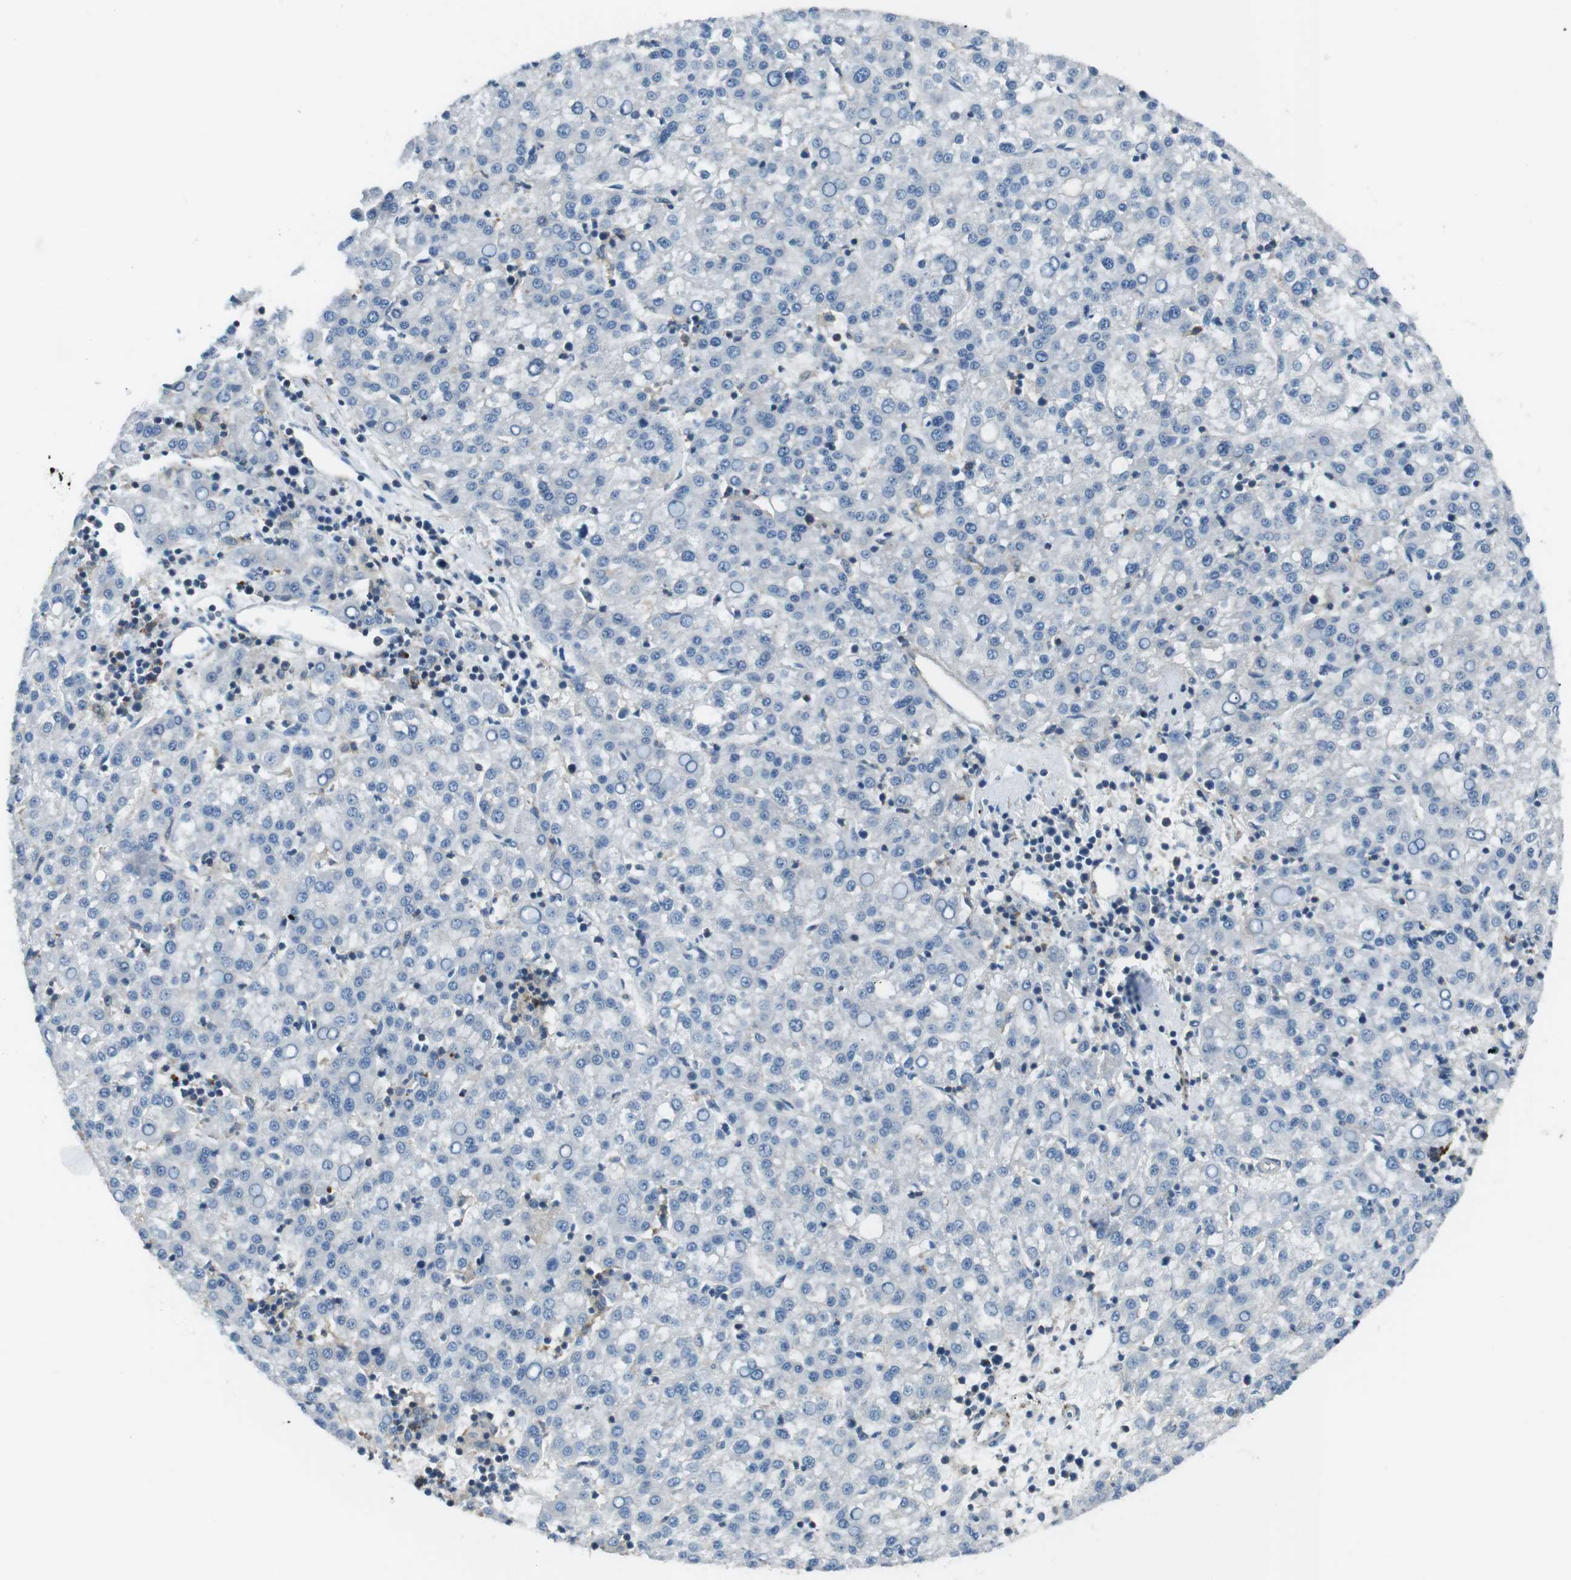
{"staining": {"intensity": "negative", "quantity": "none", "location": "none"}, "tissue": "liver cancer", "cell_type": "Tumor cells", "image_type": "cancer", "snomed": [{"axis": "morphology", "description": "Carcinoma, Hepatocellular, NOS"}, {"axis": "topography", "description": "Liver"}], "caption": "Immunohistochemical staining of human liver cancer shows no significant positivity in tumor cells. Brightfield microscopy of immunohistochemistry (IHC) stained with DAB (brown) and hematoxylin (blue), captured at high magnification.", "gene": "ARVCF", "patient": {"sex": "female", "age": 58}}